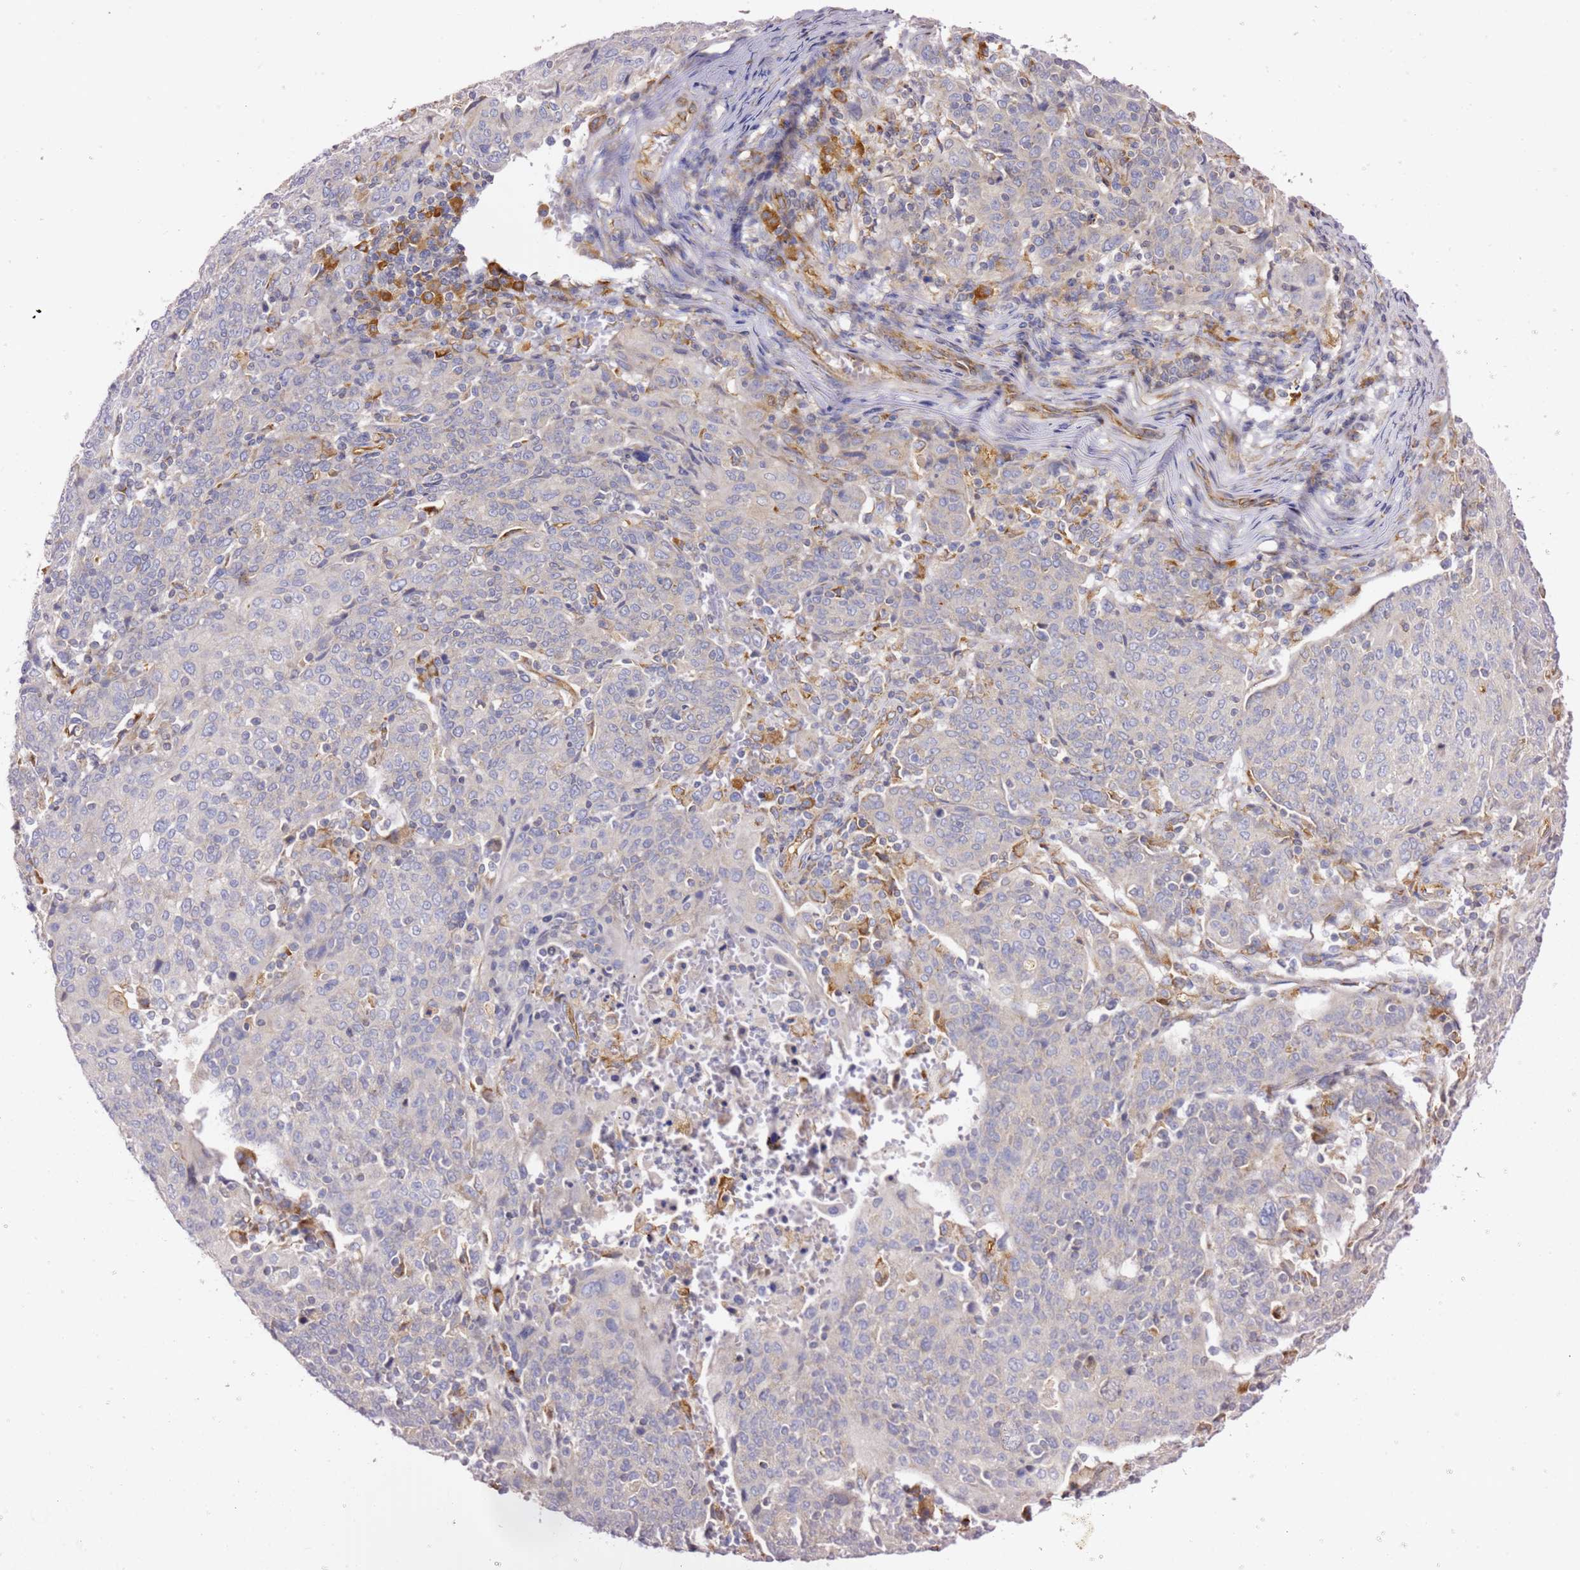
{"staining": {"intensity": "negative", "quantity": "none", "location": "none"}, "tissue": "cervical cancer", "cell_type": "Tumor cells", "image_type": "cancer", "snomed": [{"axis": "morphology", "description": "Squamous cell carcinoma, NOS"}, {"axis": "topography", "description": "Cervix"}], "caption": "Tumor cells are negative for brown protein staining in cervical cancer.", "gene": "KIF7", "patient": {"sex": "female", "age": 67}}